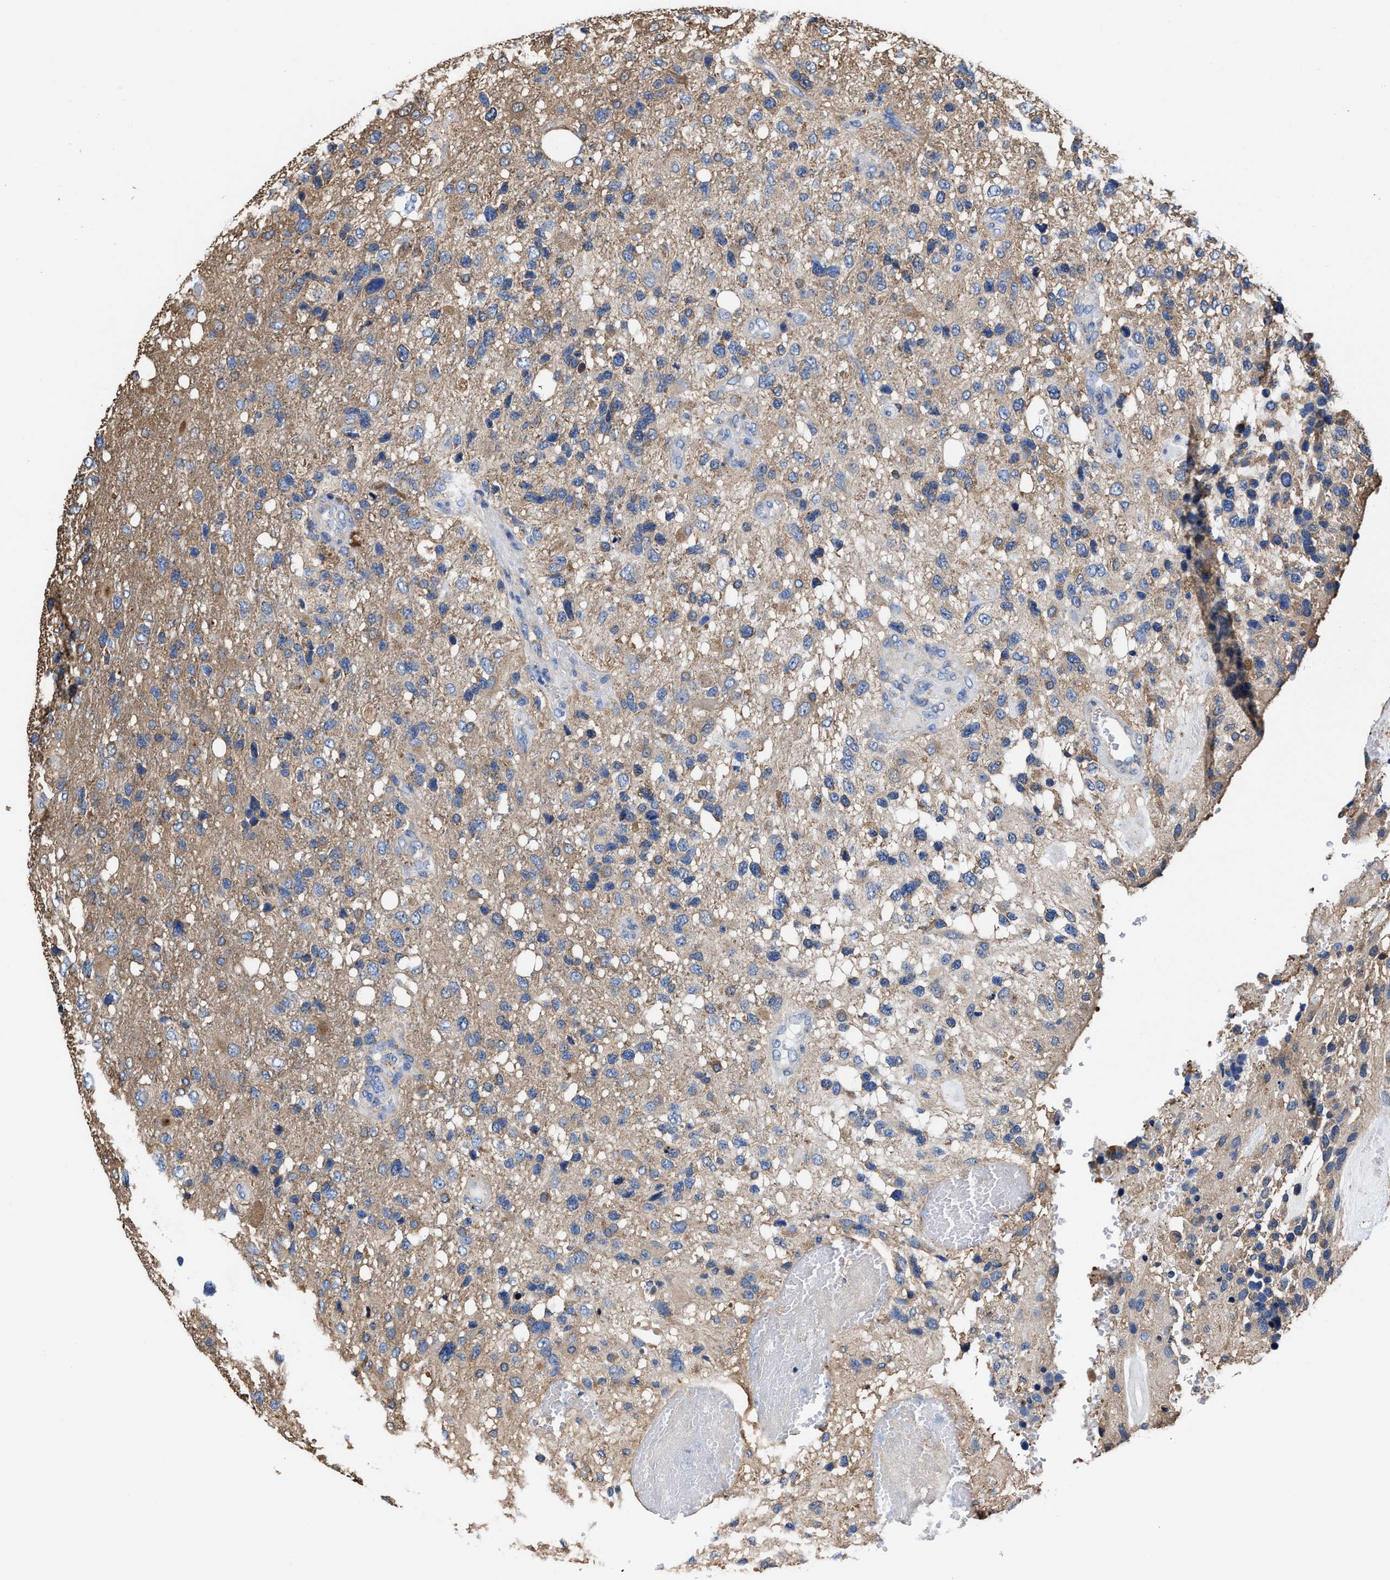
{"staining": {"intensity": "weak", "quantity": "25%-75%", "location": "cytoplasmic/membranous"}, "tissue": "glioma", "cell_type": "Tumor cells", "image_type": "cancer", "snomed": [{"axis": "morphology", "description": "Glioma, malignant, High grade"}, {"axis": "topography", "description": "Brain"}], "caption": "A brown stain highlights weak cytoplasmic/membranous staining of a protein in high-grade glioma (malignant) tumor cells. The staining is performed using DAB brown chromogen to label protein expression. The nuclei are counter-stained blue using hematoxylin.", "gene": "TMEM30A", "patient": {"sex": "female", "age": 58}}